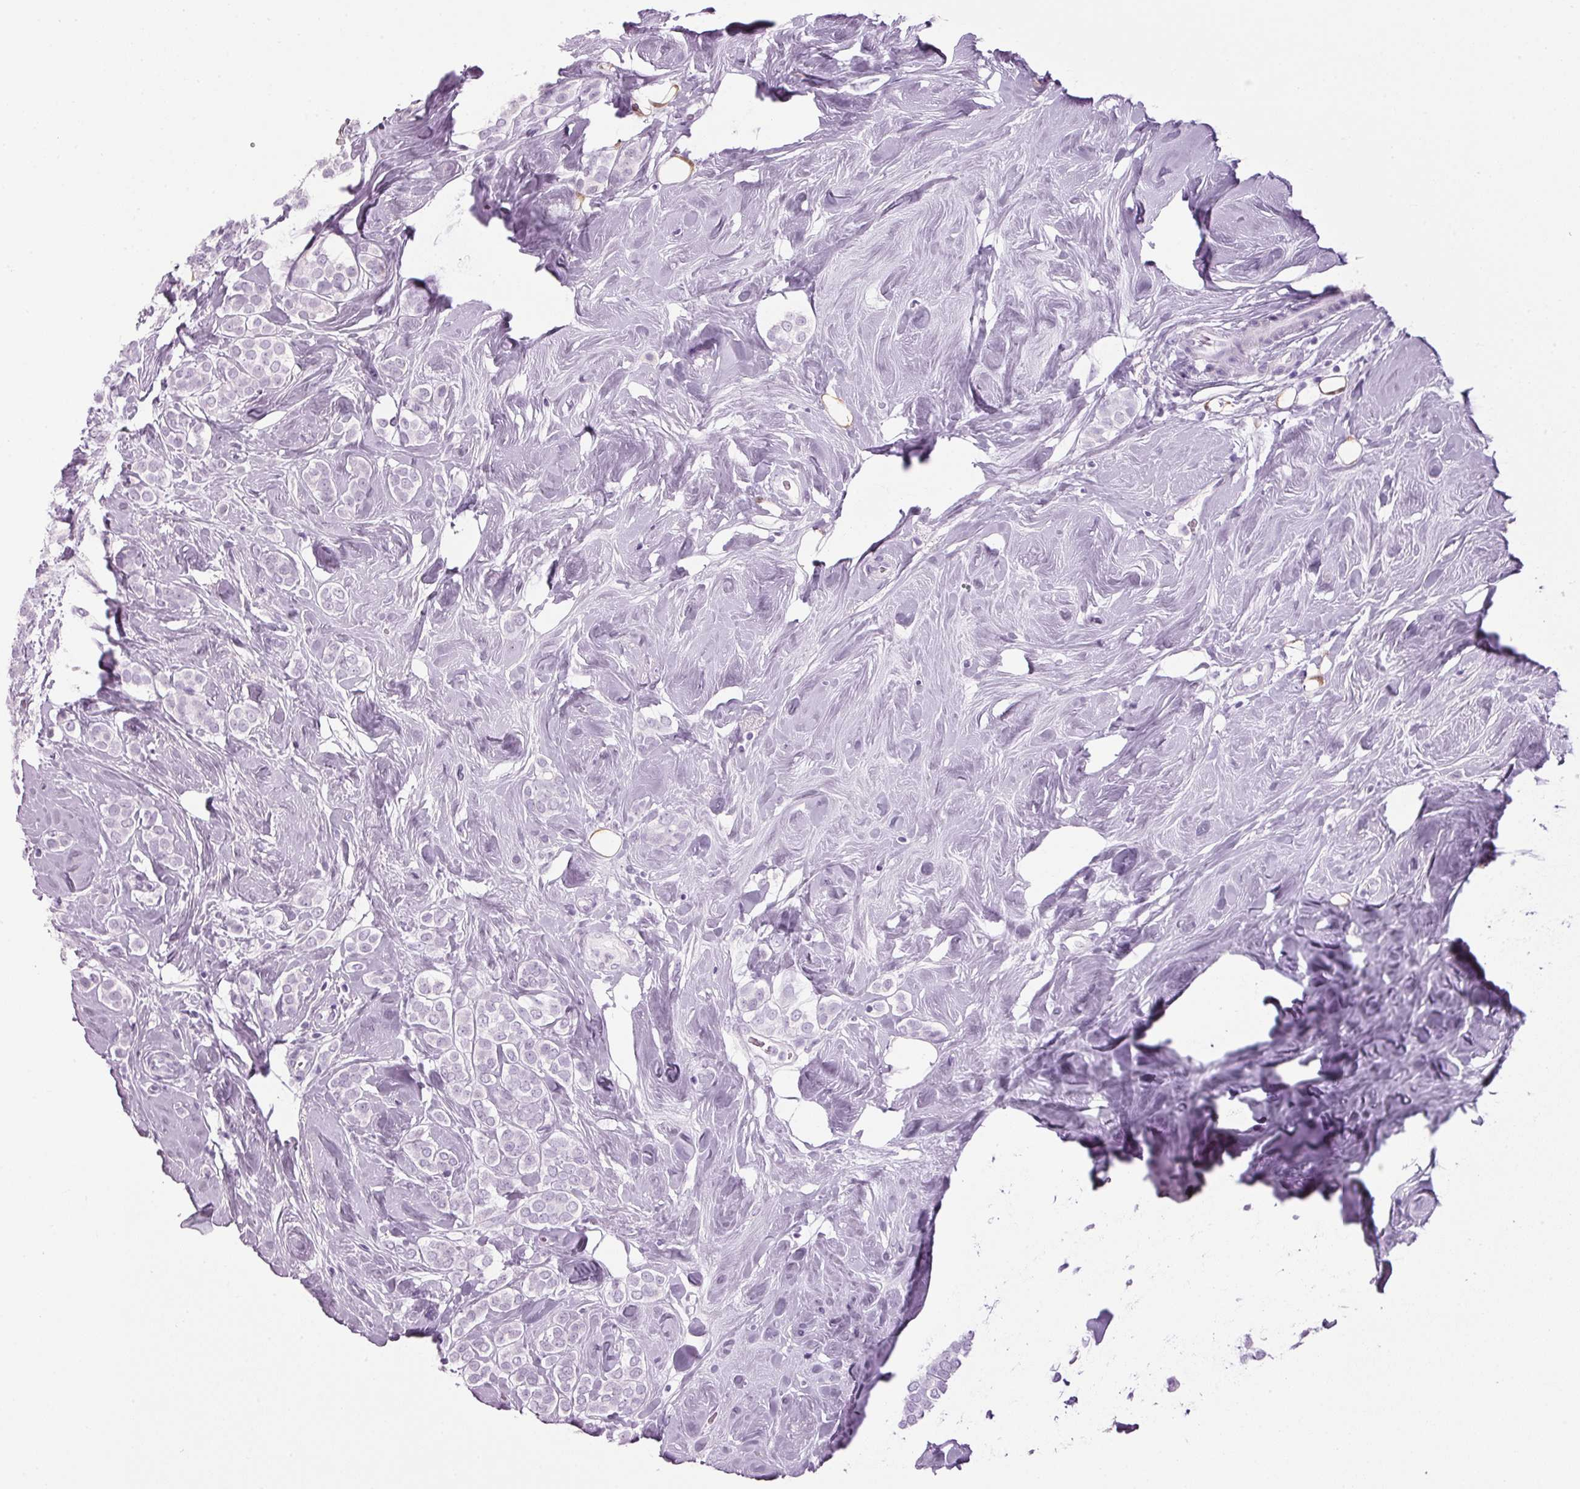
{"staining": {"intensity": "negative", "quantity": "none", "location": "none"}, "tissue": "breast cancer", "cell_type": "Tumor cells", "image_type": "cancer", "snomed": [{"axis": "morphology", "description": "Lobular carcinoma"}, {"axis": "topography", "description": "Breast"}], "caption": "IHC image of neoplastic tissue: breast lobular carcinoma stained with DAB (3,3'-diaminobenzidine) shows no significant protein positivity in tumor cells.", "gene": "PPP1R1A", "patient": {"sex": "female", "age": 49}}